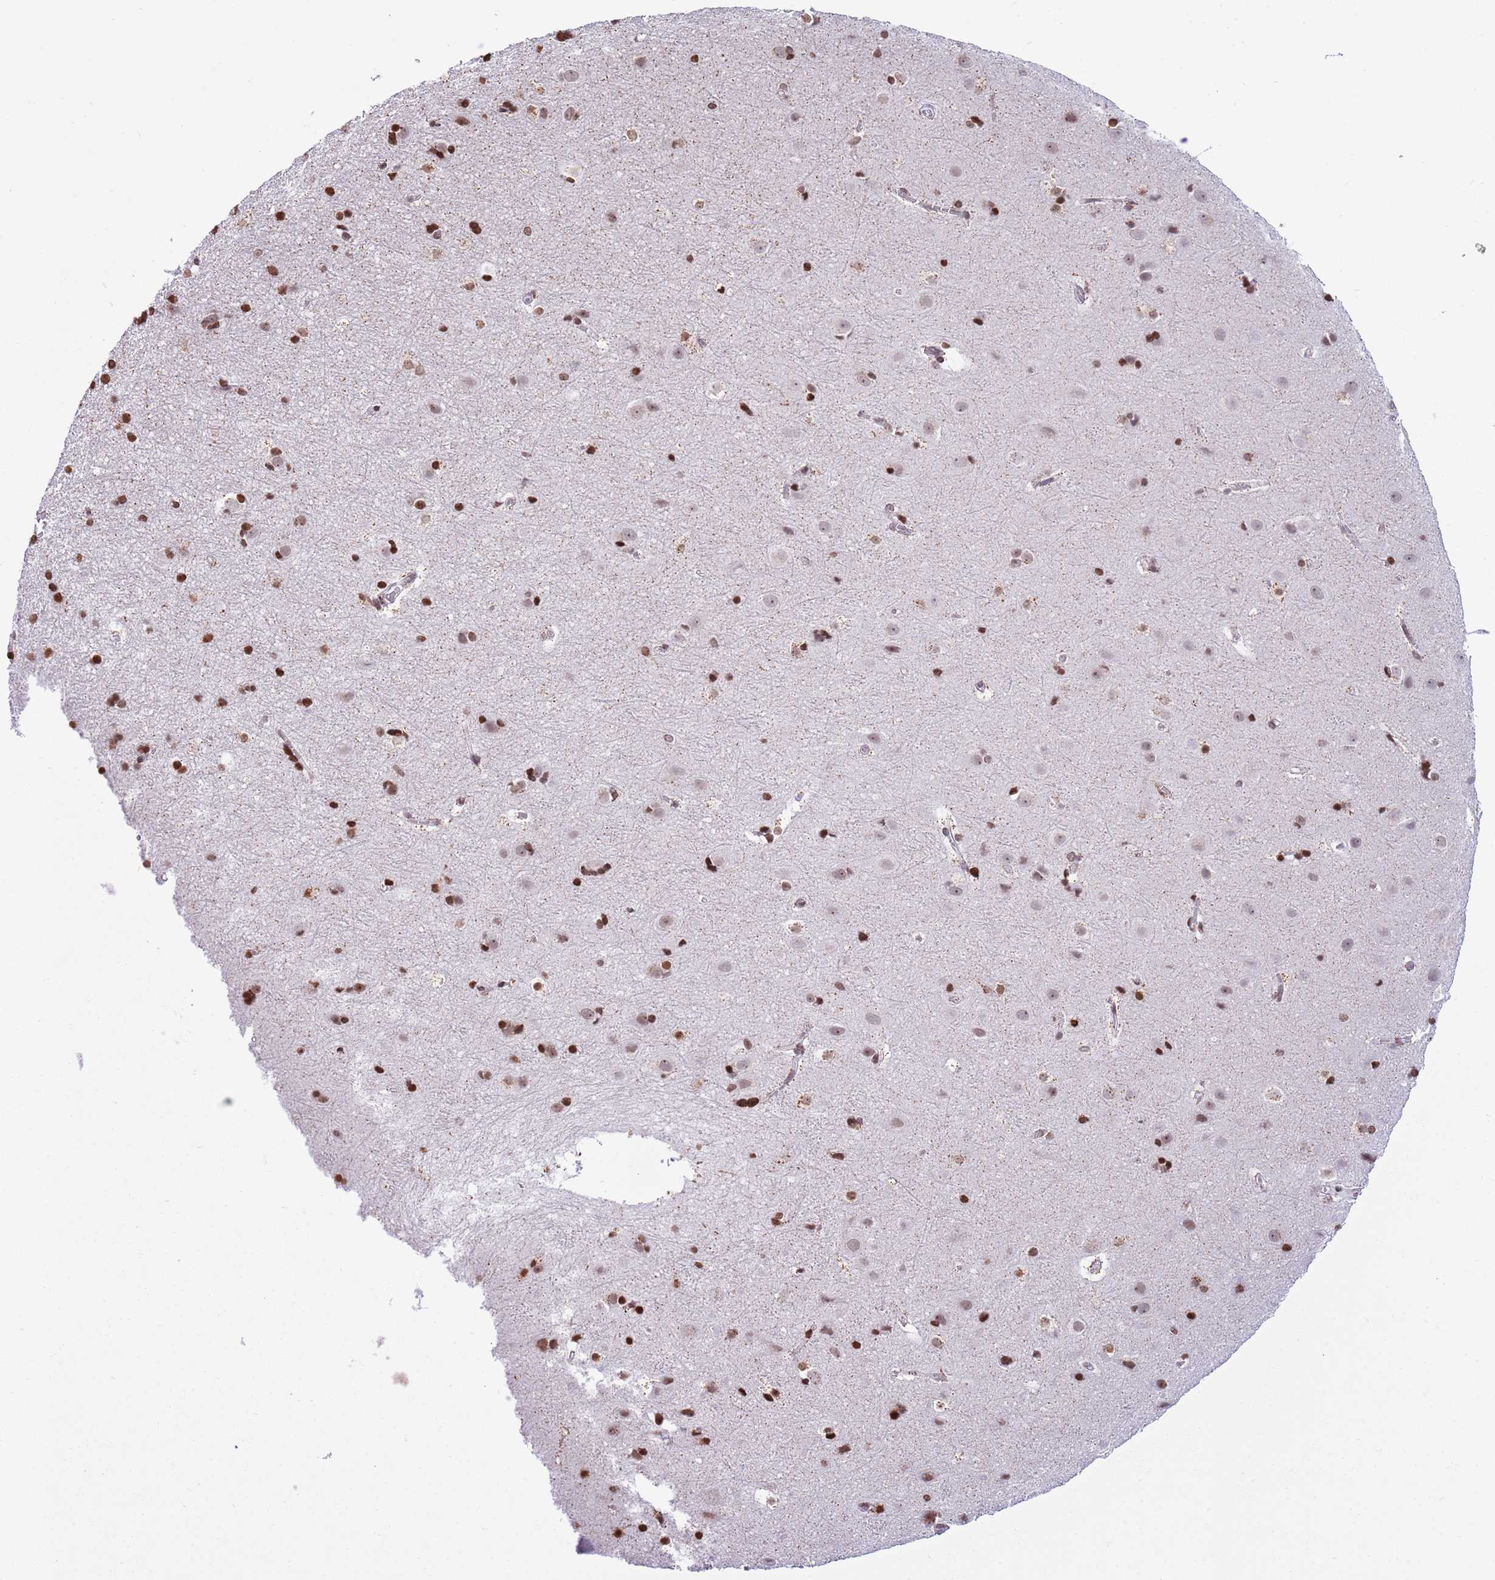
{"staining": {"intensity": "moderate", "quantity": ">75%", "location": "nuclear"}, "tissue": "cerebral cortex", "cell_type": "Endothelial cells", "image_type": "normal", "snomed": [{"axis": "morphology", "description": "Normal tissue, NOS"}, {"axis": "topography", "description": "Cerebral cortex"}], "caption": "Brown immunohistochemical staining in benign cerebral cortex exhibits moderate nuclear staining in about >75% of endothelial cells.", "gene": "KPNA3", "patient": {"sex": "male", "age": 54}}